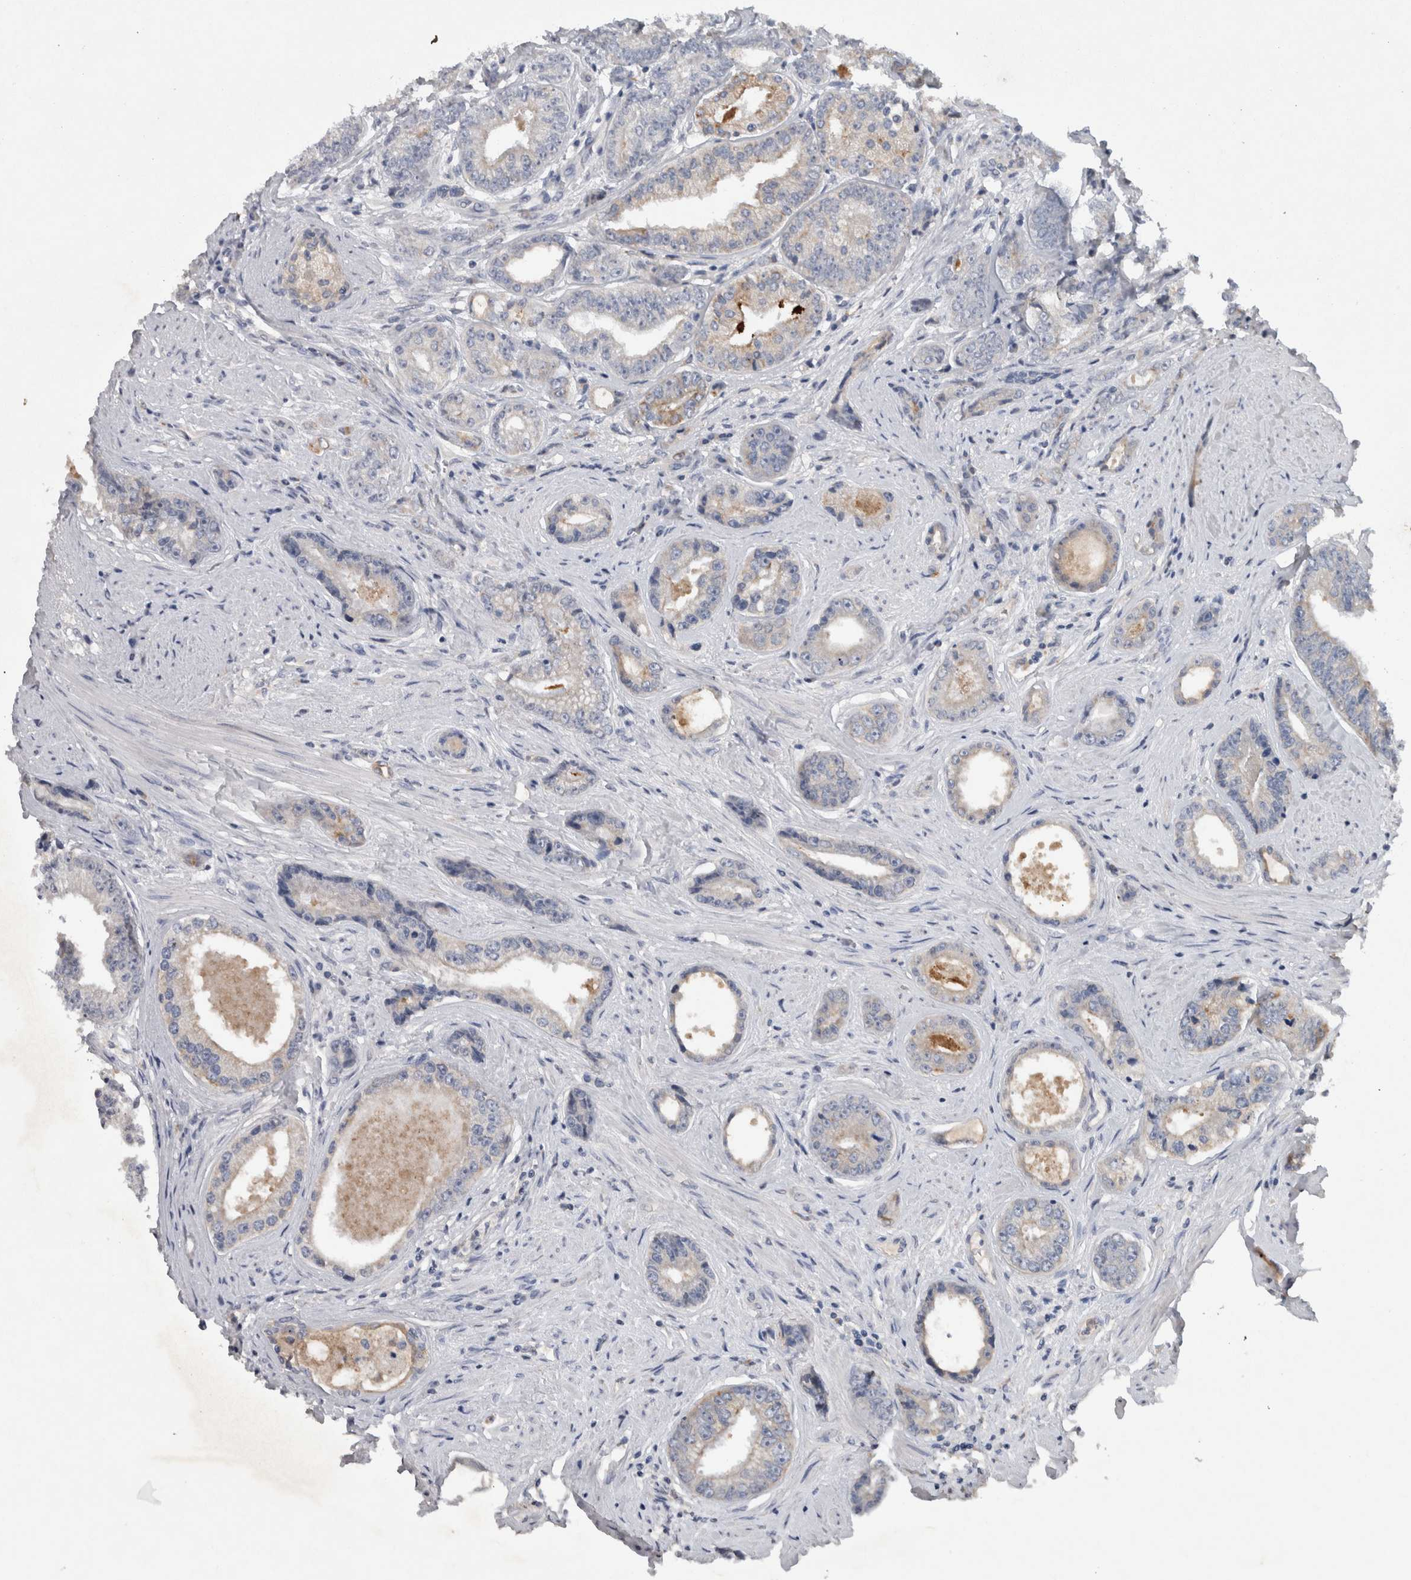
{"staining": {"intensity": "weak", "quantity": "<25%", "location": "cytoplasmic/membranous"}, "tissue": "prostate cancer", "cell_type": "Tumor cells", "image_type": "cancer", "snomed": [{"axis": "morphology", "description": "Adenocarcinoma, High grade"}, {"axis": "topography", "description": "Prostate"}], "caption": "Tumor cells are negative for protein expression in human prostate adenocarcinoma (high-grade).", "gene": "HEXD", "patient": {"sex": "male", "age": 61}}